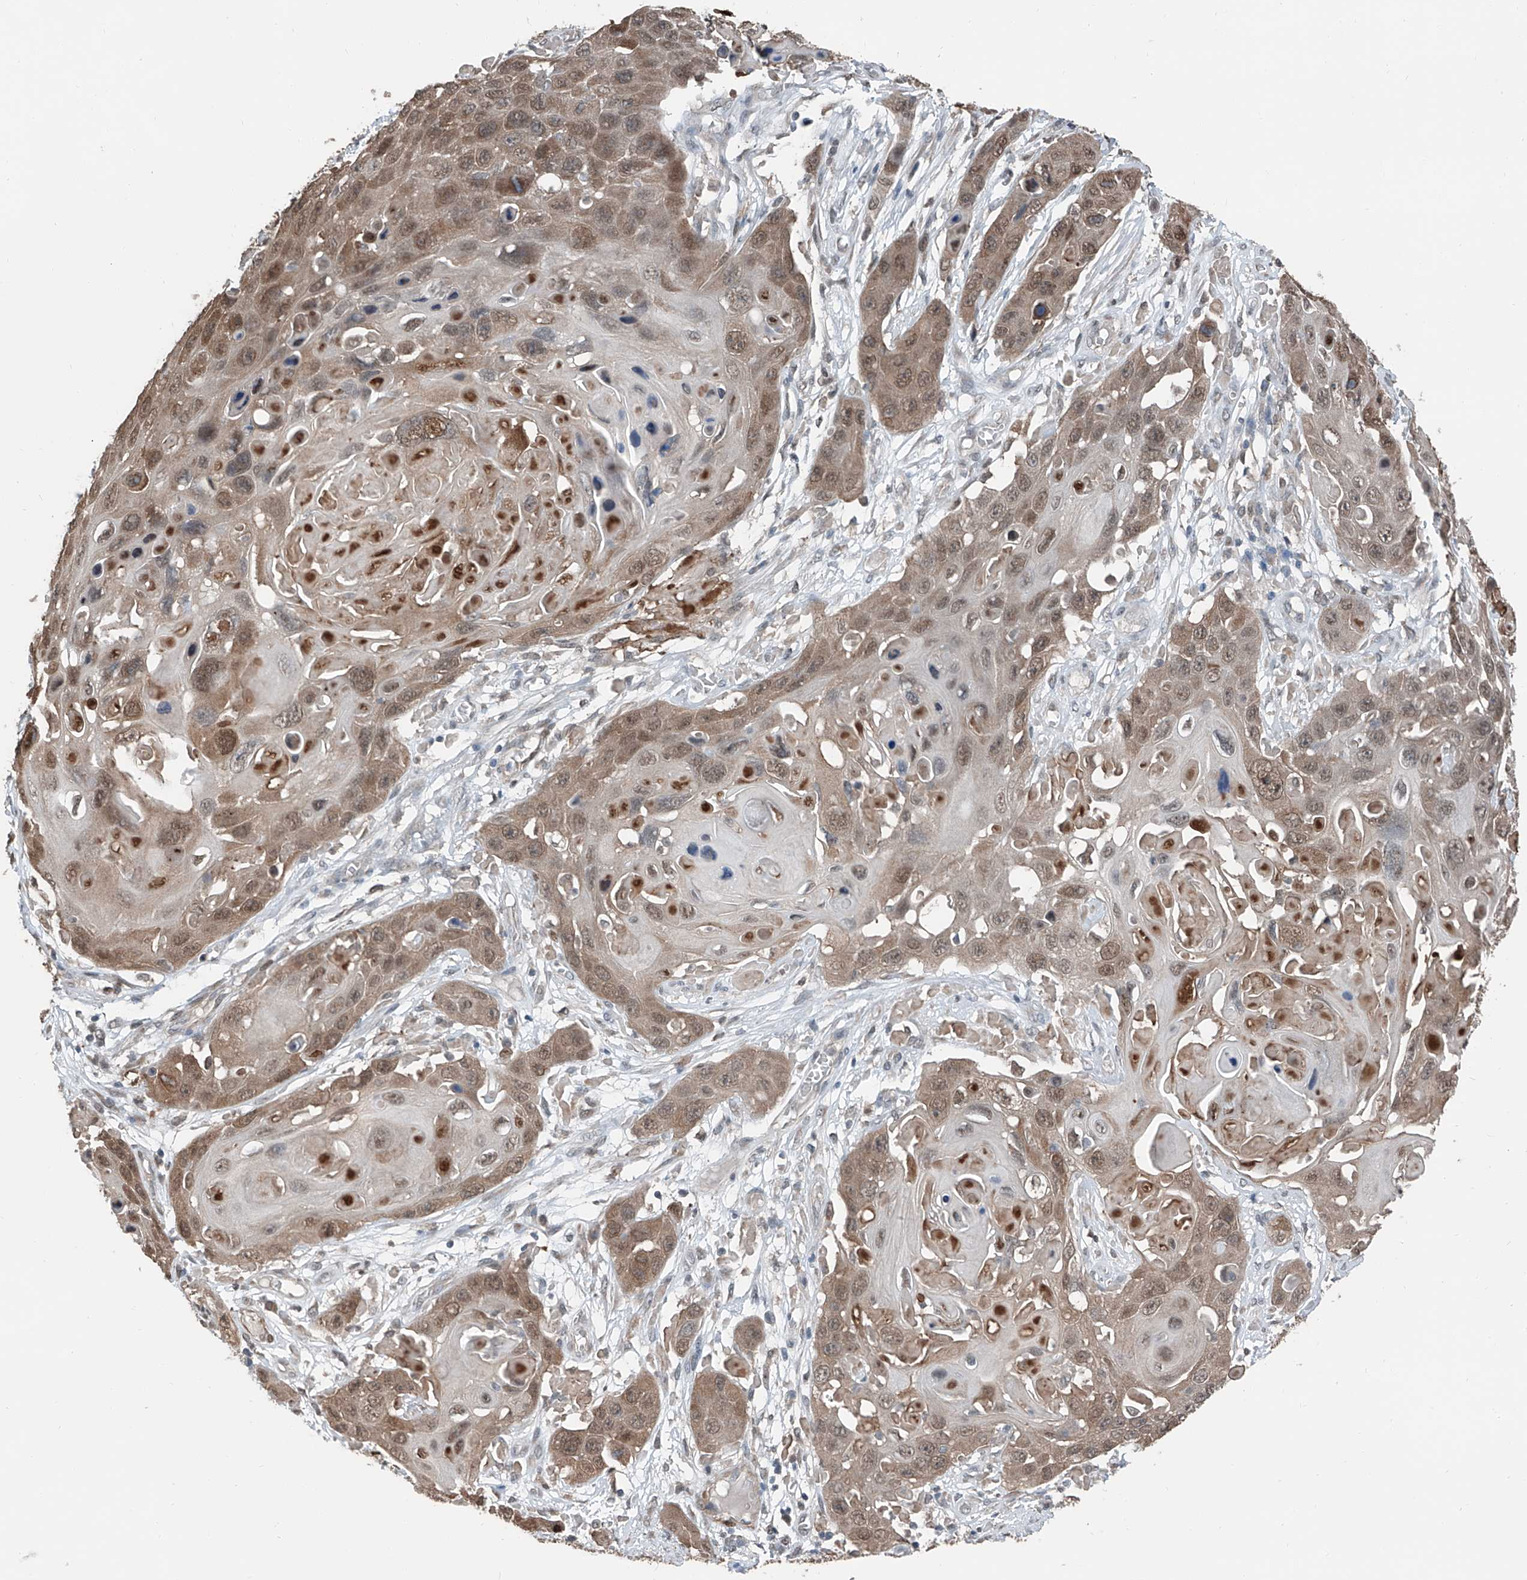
{"staining": {"intensity": "moderate", "quantity": ">75%", "location": "cytoplasmic/membranous,nuclear"}, "tissue": "skin cancer", "cell_type": "Tumor cells", "image_type": "cancer", "snomed": [{"axis": "morphology", "description": "Squamous cell carcinoma, NOS"}, {"axis": "topography", "description": "Skin"}], "caption": "Approximately >75% of tumor cells in human squamous cell carcinoma (skin) reveal moderate cytoplasmic/membranous and nuclear protein staining as visualized by brown immunohistochemical staining.", "gene": "HSPA6", "patient": {"sex": "male", "age": 55}}